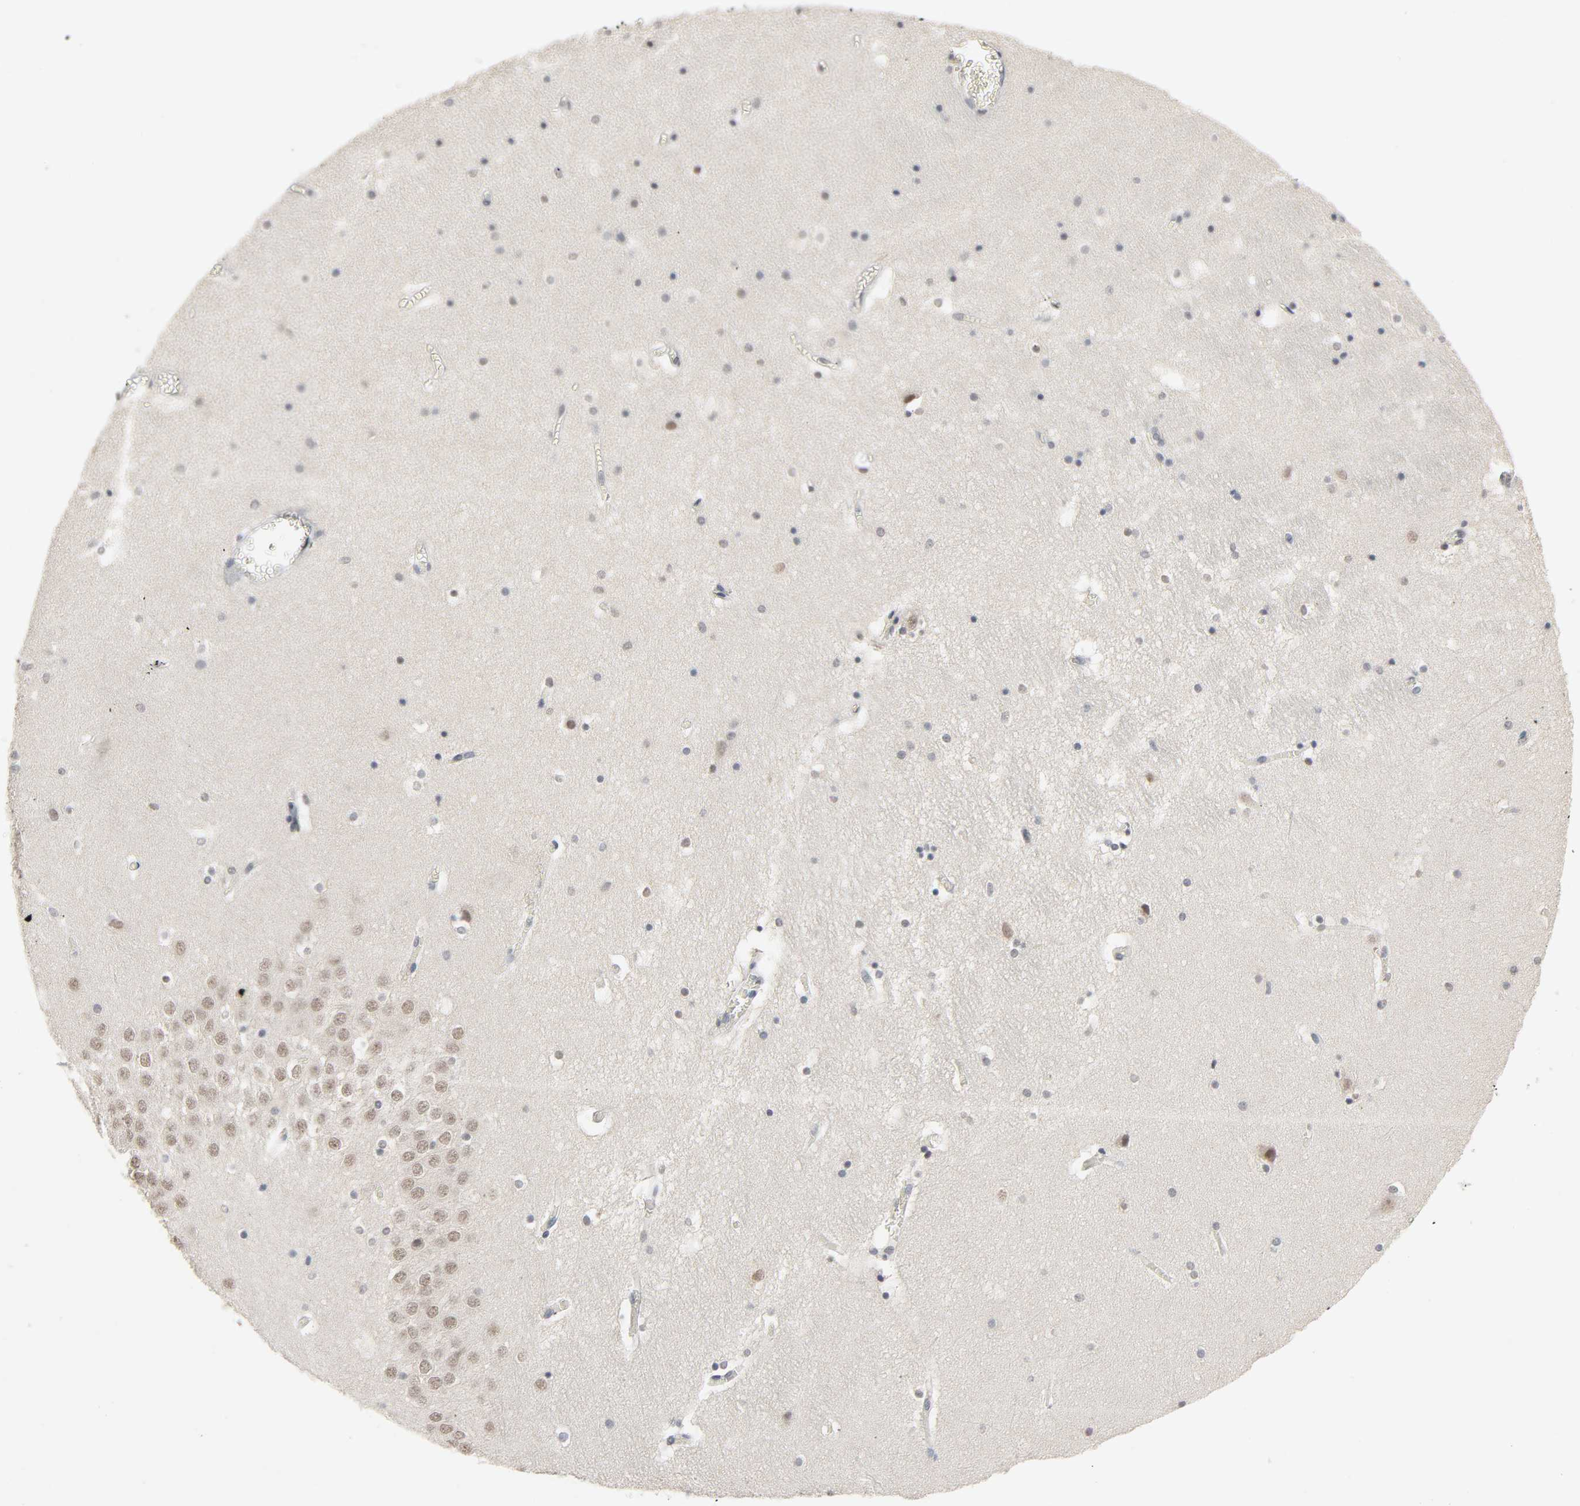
{"staining": {"intensity": "negative", "quantity": "none", "location": "none"}, "tissue": "hippocampus", "cell_type": "Glial cells", "image_type": "normal", "snomed": [{"axis": "morphology", "description": "Normal tissue, NOS"}, {"axis": "topography", "description": "Hippocampus"}], "caption": "Immunohistochemistry (IHC) of normal human hippocampus demonstrates no expression in glial cells. The staining was performed using DAB (3,3'-diaminobenzidine) to visualize the protein expression in brown, while the nuclei were stained in blue with hematoxylin (Magnification: 20x).", "gene": "MAPKAPK5", "patient": {"sex": "male", "age": 45}}